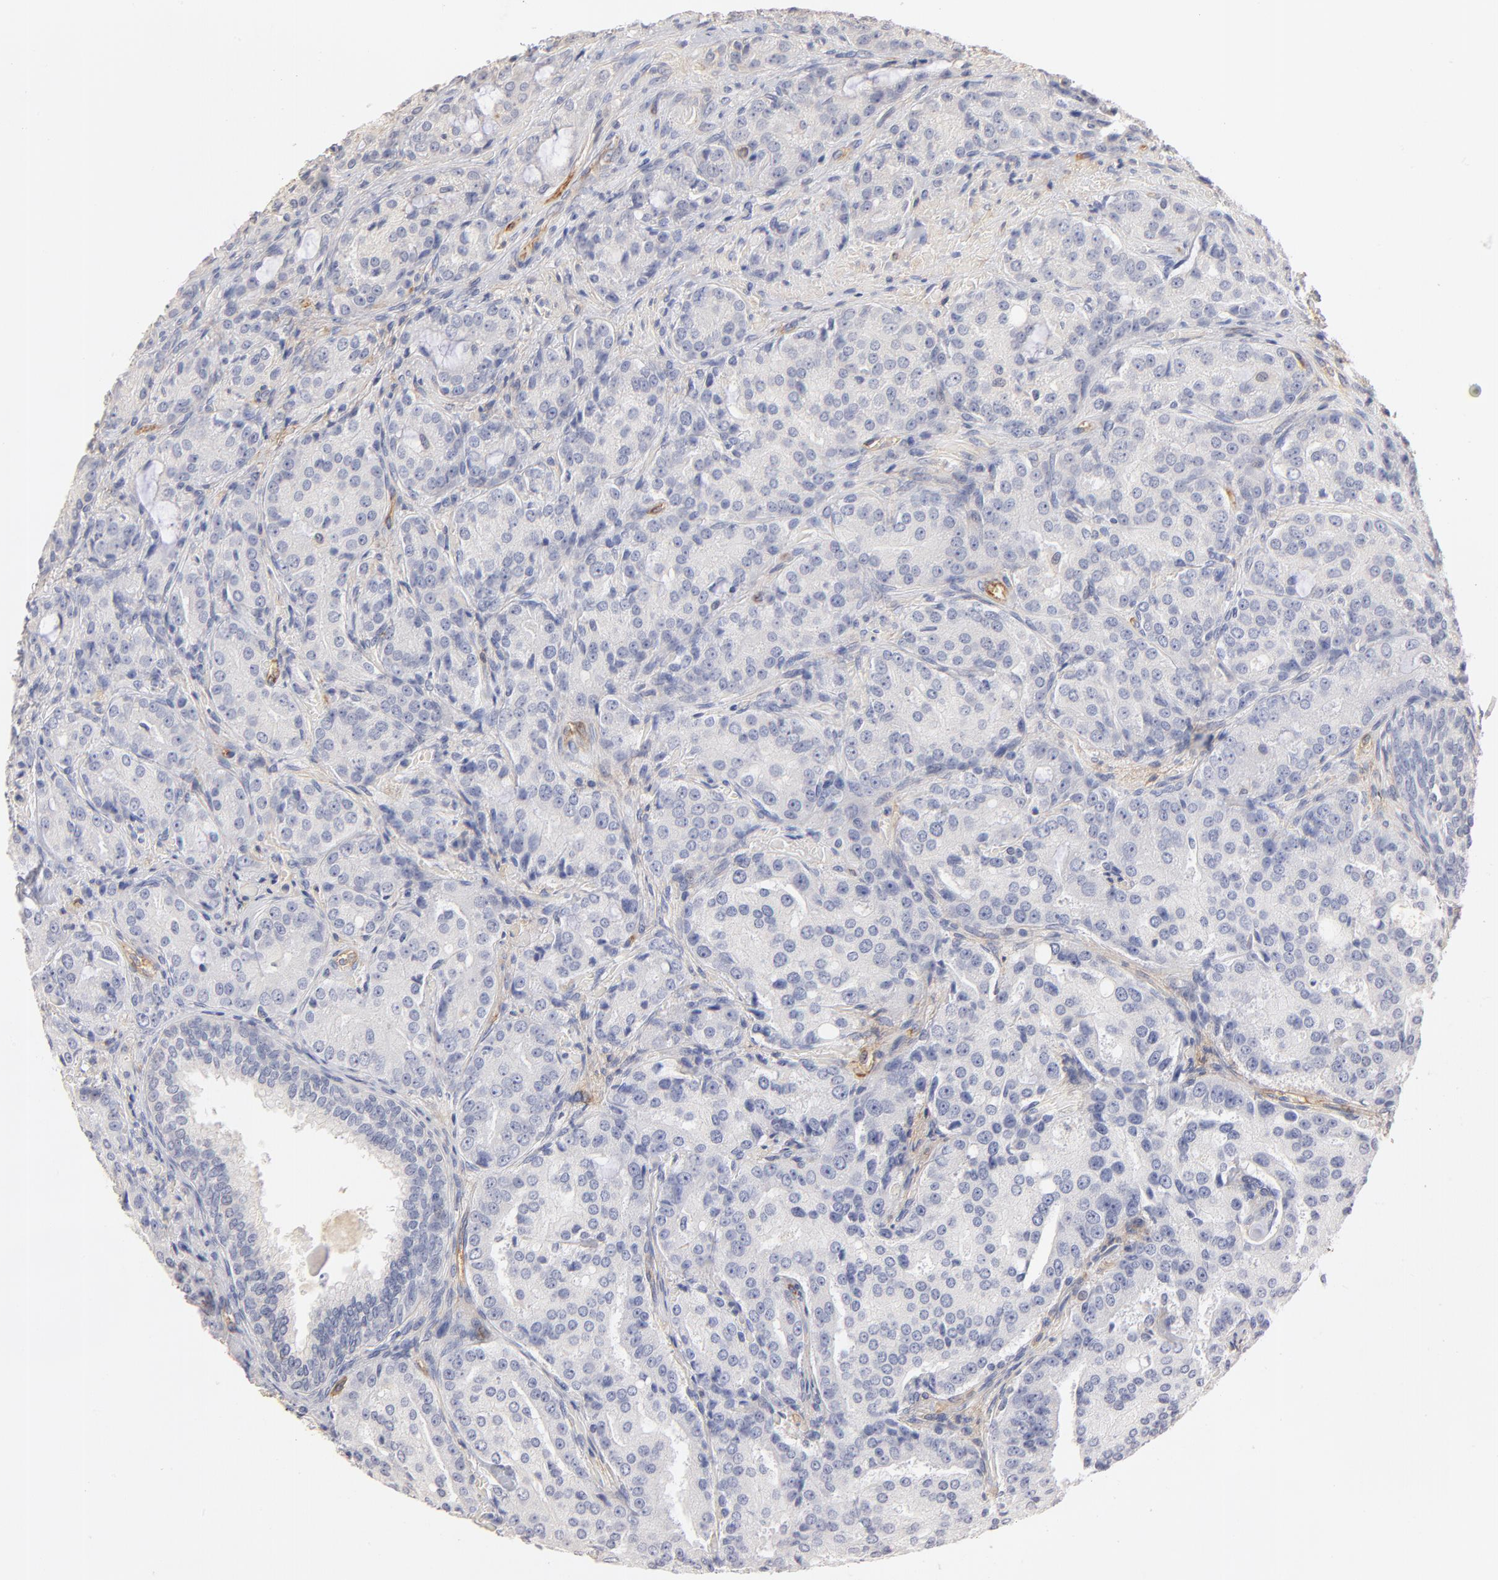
{"staining": {"intensity": "negative", "quantity": "none", "location": "none"}, "tissue": "prostate cancer", "cell_type": "Tumor cells", "image_type": "cancer", "snomed": [{"axis": "morphology", "description": "Adenocarcinoma, High grade"}, {"axis": "topography", "description": "Prostate"}], "caption": "Immunohistochemistry (IHC) of prostate cancer displays no expression in tumor cells.", "gene": "ITGA8", "patient": {"sex": "male", "age": 72}}